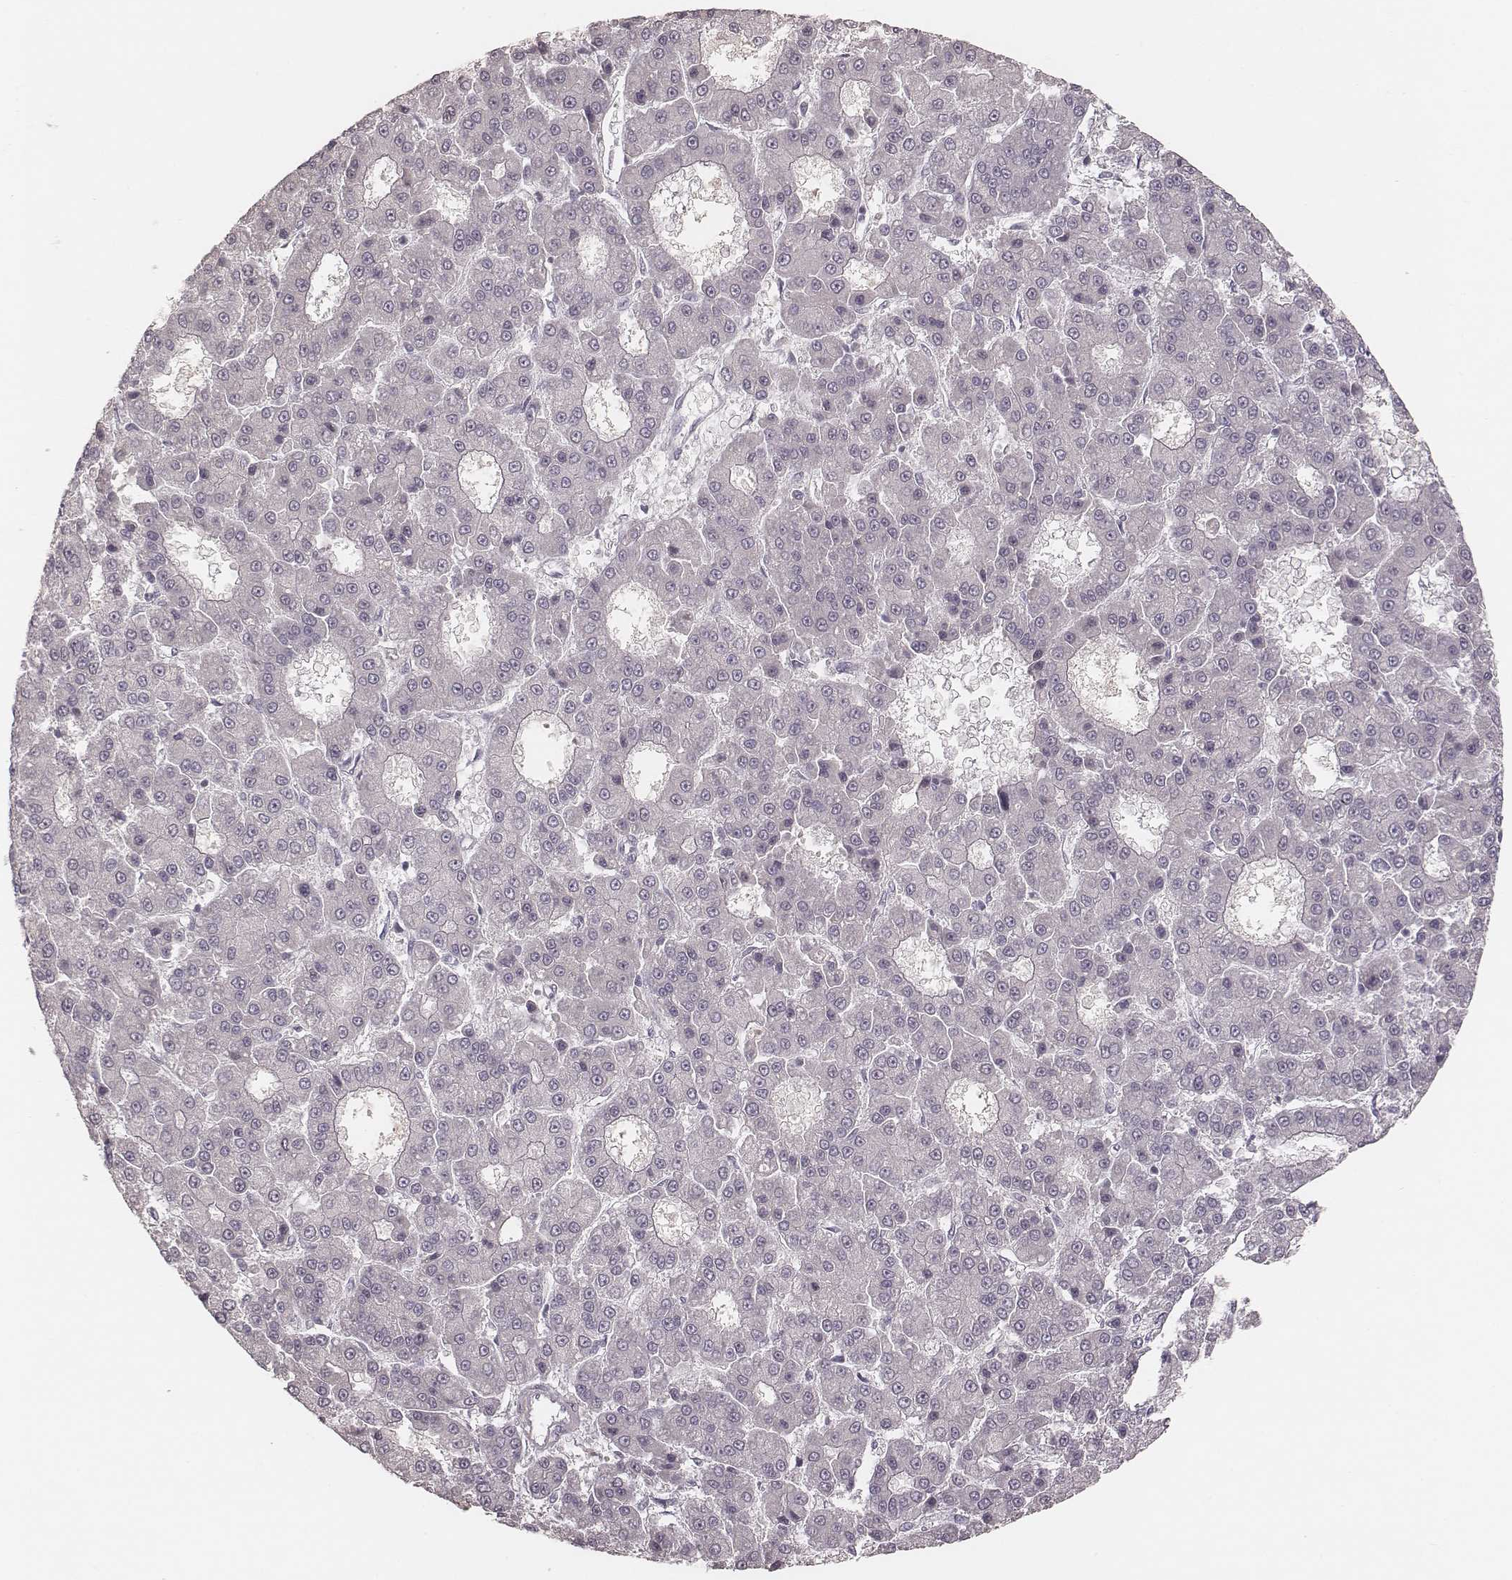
{"staining": {"intensity": "negative", "quantity": "none", "location": "none"}, "tissue": "liver cancer", "cell_type": "Tumor cells", "image_type": "cancer", "snomed": [{"axis": "morphology", "description": "Carcinoma, Hepatocellular, NOS"}, {"axis": "topography", "description": "Liver"}], "caption": "A micrograph of human liver hepatocellular carcinoma is negative for staining in tumor cells.", "gene": "MSX1", "patient": {"sex": "male", "age": 70}}